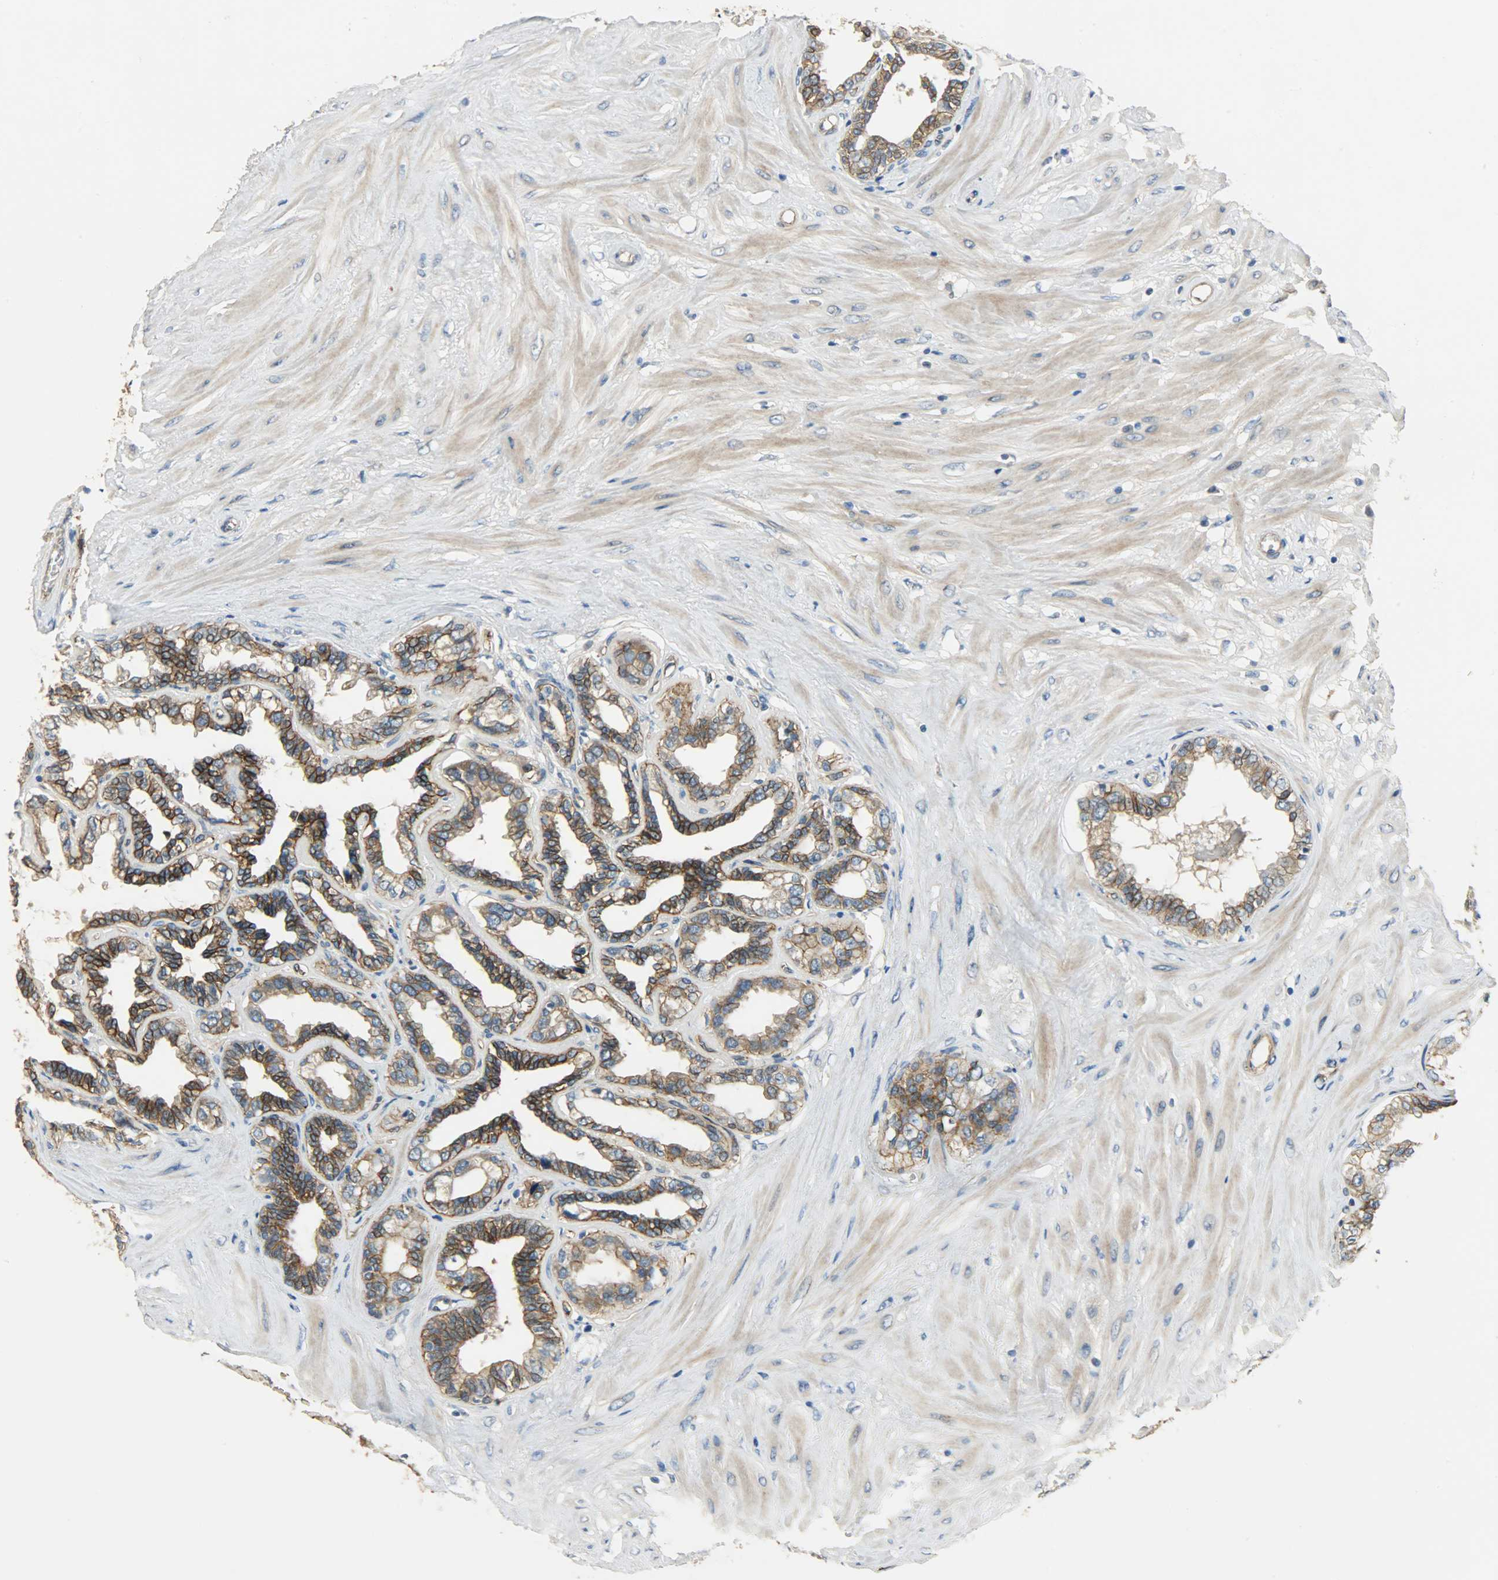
{"staining": {"intensity": "strong", "quantity": ">75%", "location": "cytoplasmic/membranous"}, "tissue": "seminal vesicle", "cell_type": "Glandular cells", "image_type": "normal", "snomed": [{"axis": "morphology", "description": "Normal tissue, NOS"}, {"axis": "morphology", "description": "Inflammation, NOS"}, {"axis": "topography", "description": "Urinary bladder"}, {"axis": "topography", "description": "Prostate"}, {"axis": "topography", "description": "Seminal veicle"}], "caption": "IHC of benign human seminal vesicle demonstrates high levels of strong cytoplasmic/membranous expression in about >75% of glandular cells.", "gene": "KIAA1217", "patient": {"sex": "male", "age": 82}}